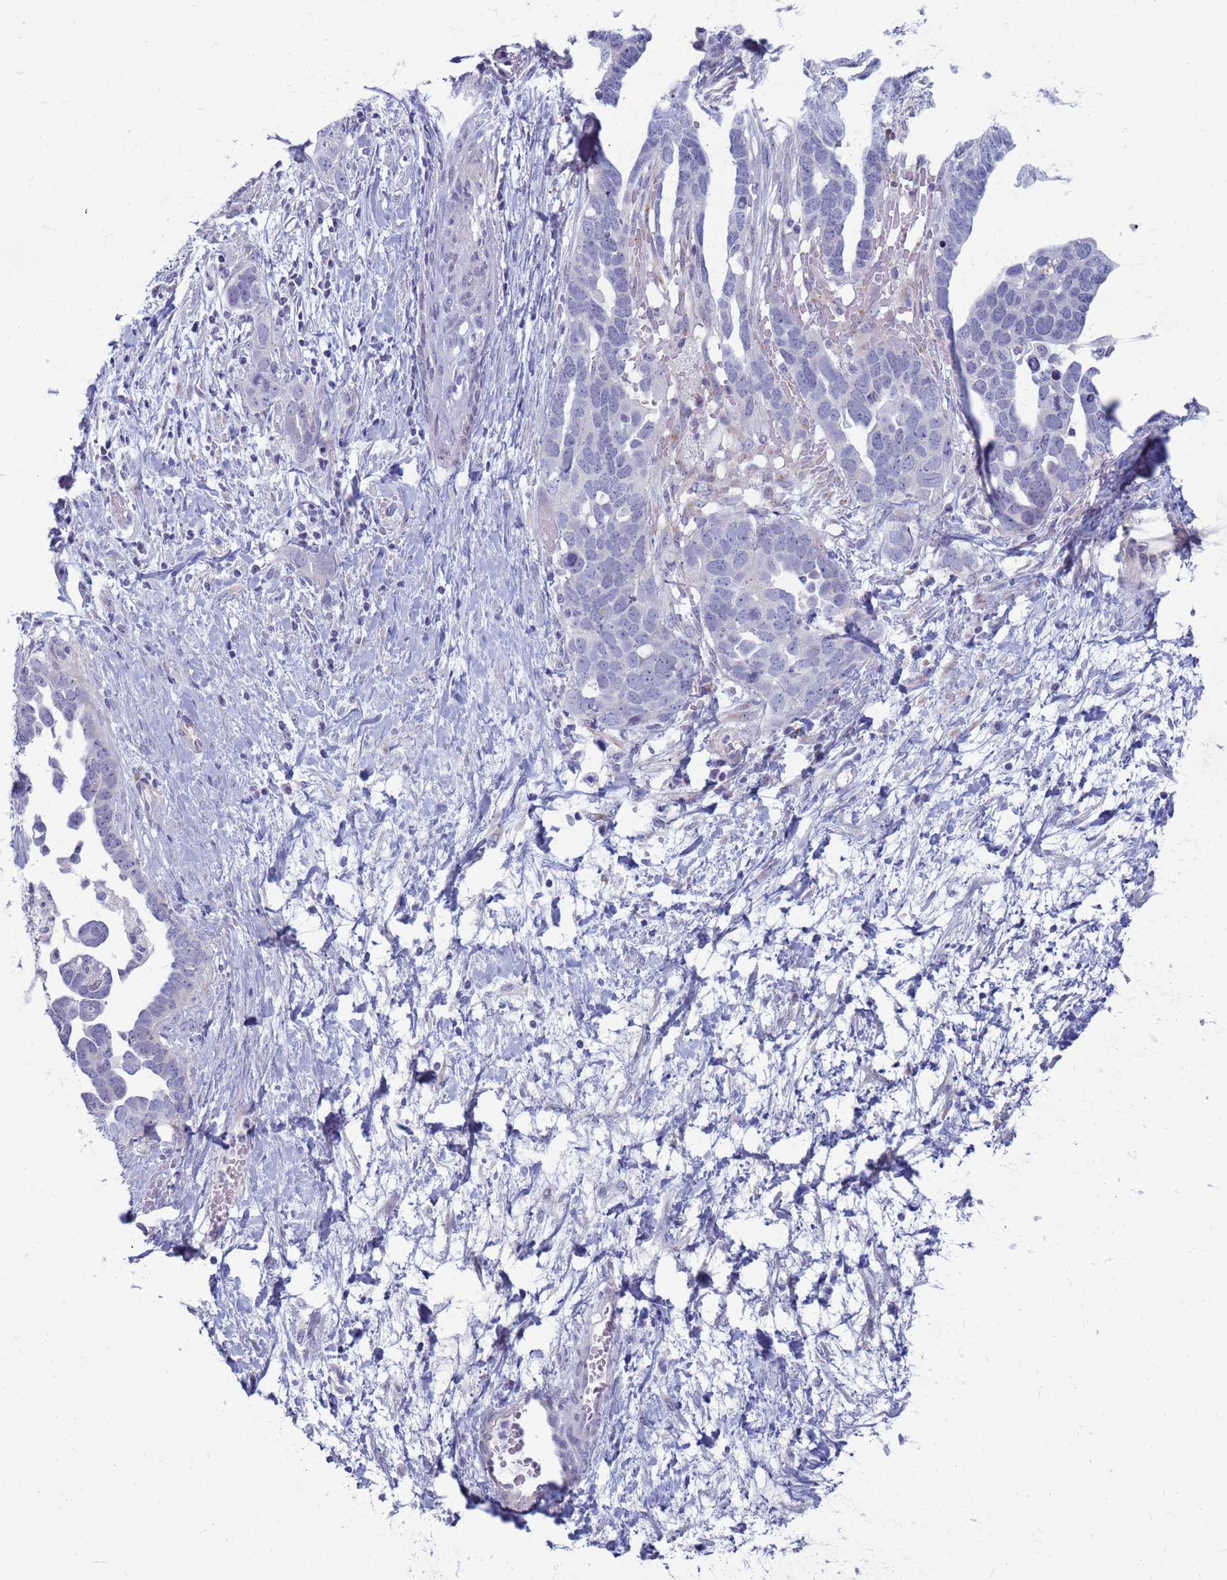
{"staining": {"intensity": "negative", "quantity": "none", "location": "none"}, "tissue": "ovarian cancer", "cell_type": "Tumor cells", "image_type": "cancer", "snomed": [{"axis": "morphology", "description": "Cystadenocarcinoma, serous, NOS"}, {"axis": "topography", "description": "Ovary"}], "caption": "This is an immunohistochemistry (IHC) photomicrograph of human serous cystadenocarcinoma (ovarian). There is no staining in tumor cells.", "gene": "CLCA2", "patient": {"sex": "female", "age": 54}}